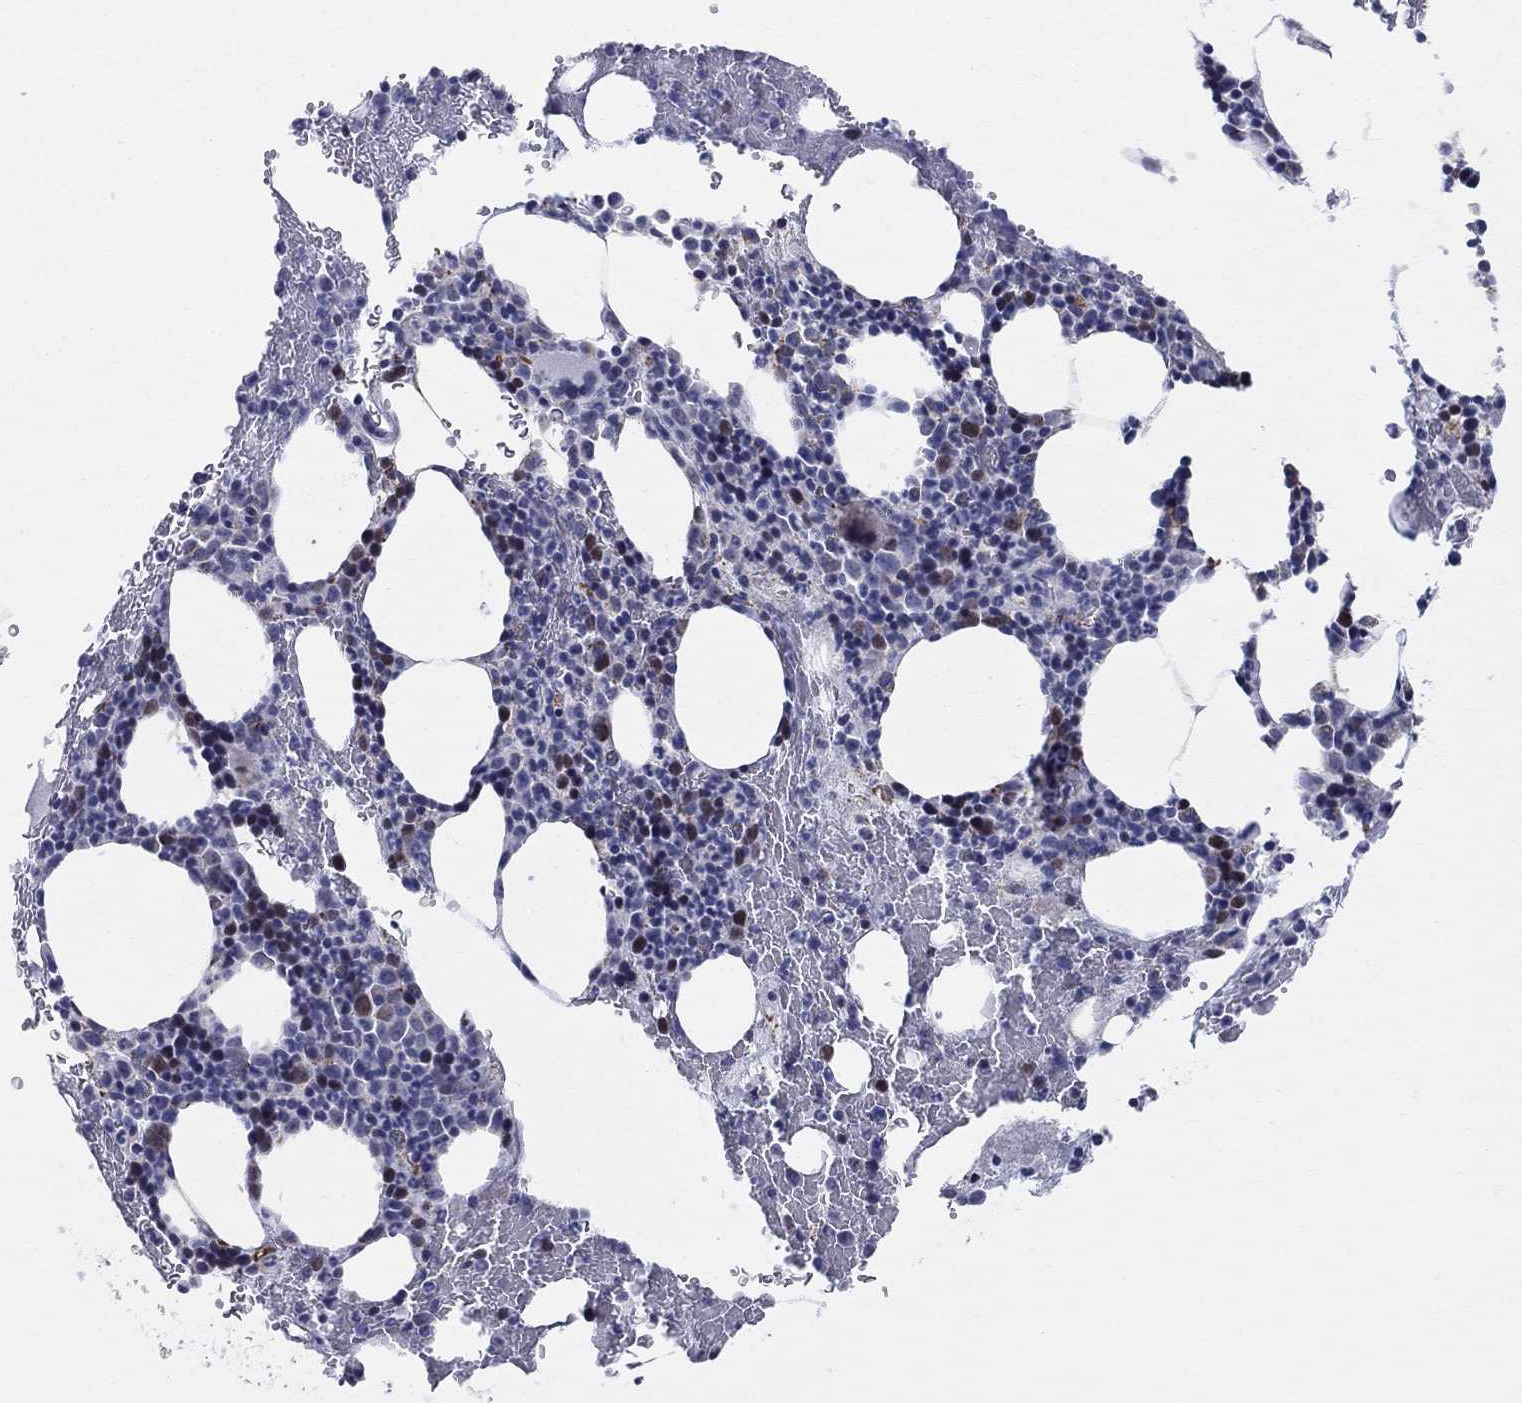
{"staining": {"intensity": "negative", "quantity": "none", "location": "none"}, "tissue": "bone marrow", "cell_type": "Hematopoietic cells", "image_type": "normal", "snomed": [{"axis": "morphology", "description": "Normal tissue, NOS"}, {"axis": "topography", "description": "Bone marrow"}], "caption": "This is a image of immunohistochemistry (IHC) staining of unremarkable bone marrow, which shows no staining in hematopoietic cells. The staining is performed using DAB (3,3'-diaminobenzidine) brown chromogen with nuclei counter-stained in using hematoxylin.", "gene": "KISS1R", "patient": {"sex": "male", "age": 83}}